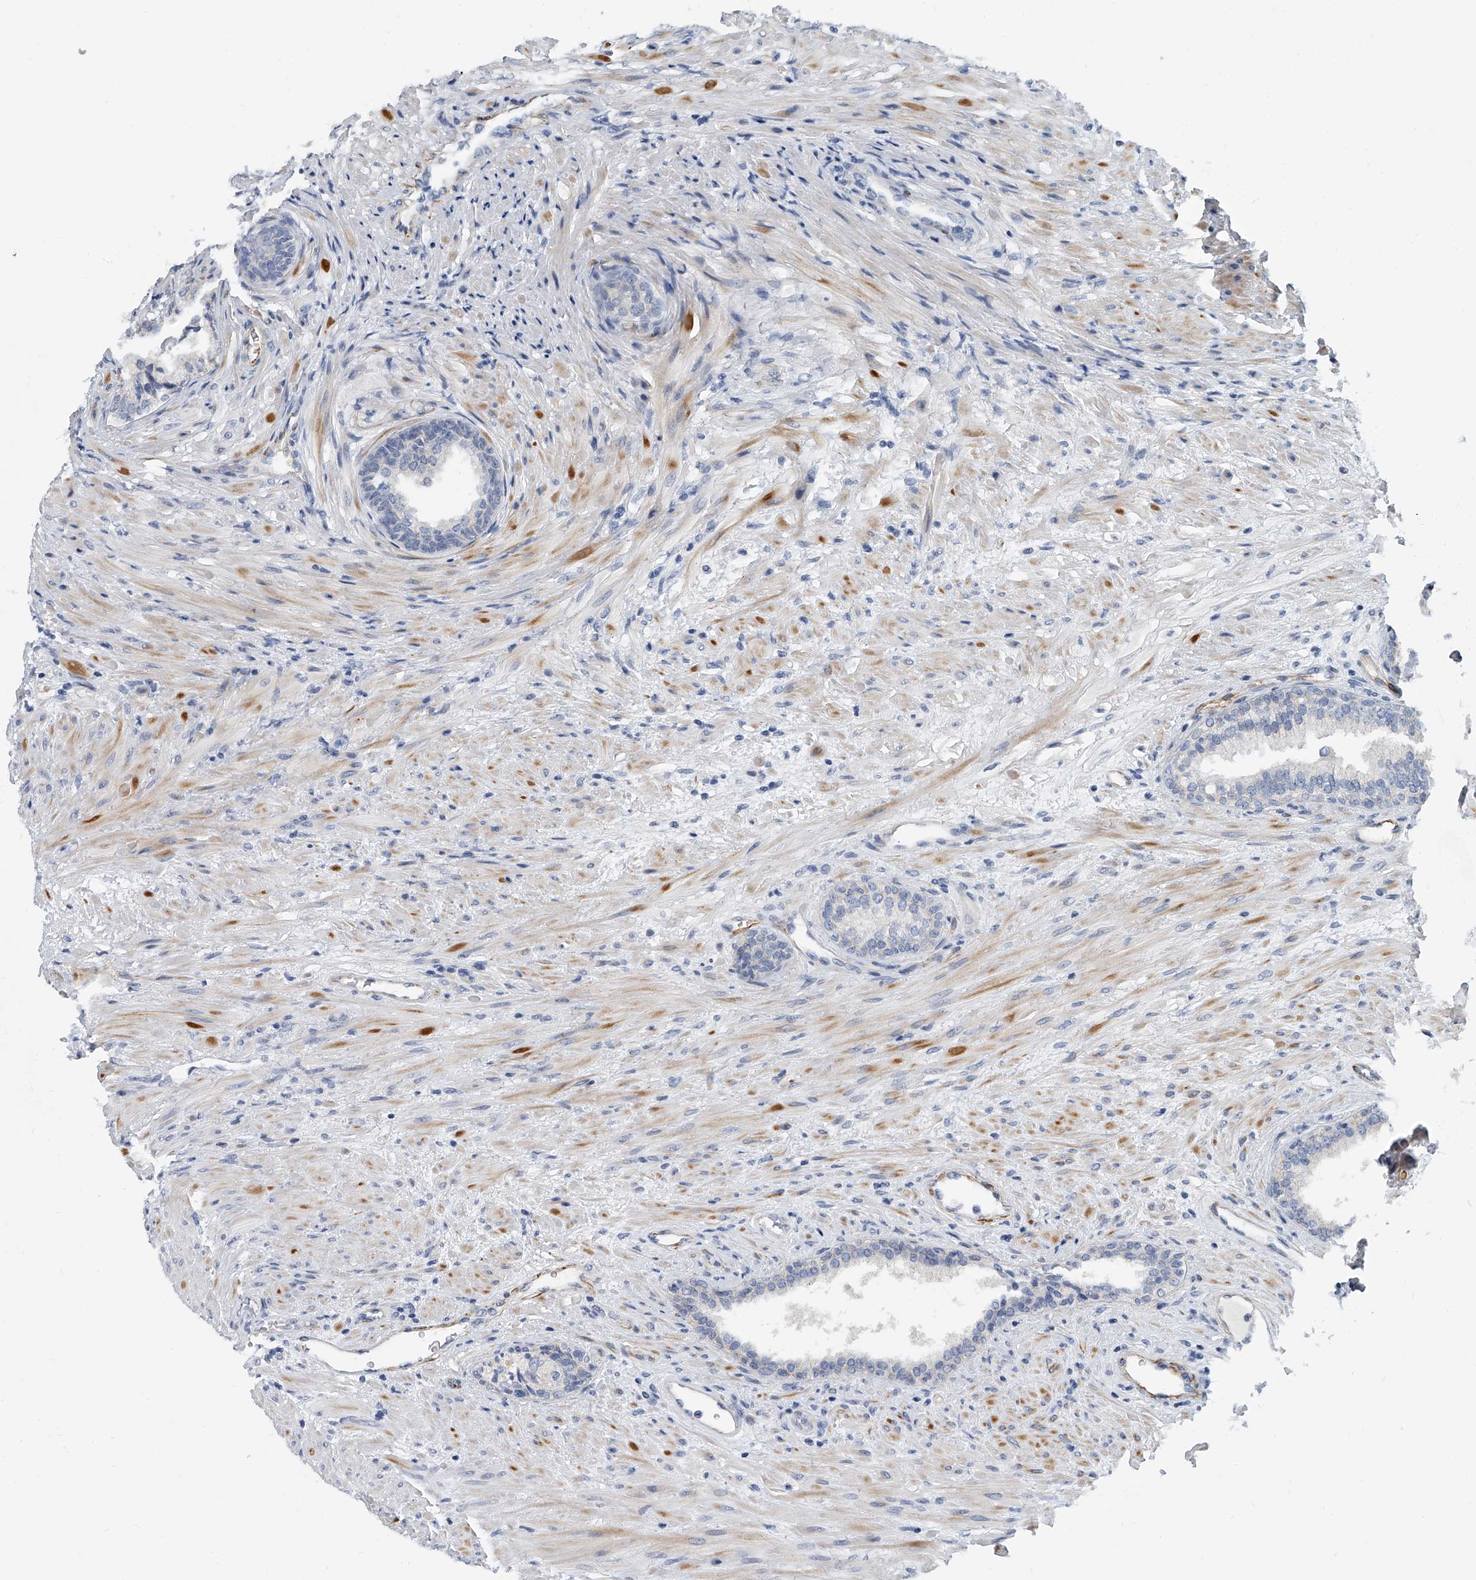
{"staining": {"intensity": "negative", "quantity": "none", "location": "none"}, "tissue": "prostate", "cell_type": "Glandular cells", "image_type": "normal", "snomed": [{"axis": "morphology", "description": "Normal tissue, NOS"}, {"axis": "topography", "description": "Prostate"}], "caption": "Glandular cells show no significant protein expression in normal prostate.", "gene": "KIRREL1", "patient": {"sex": "male", "age": 76}}